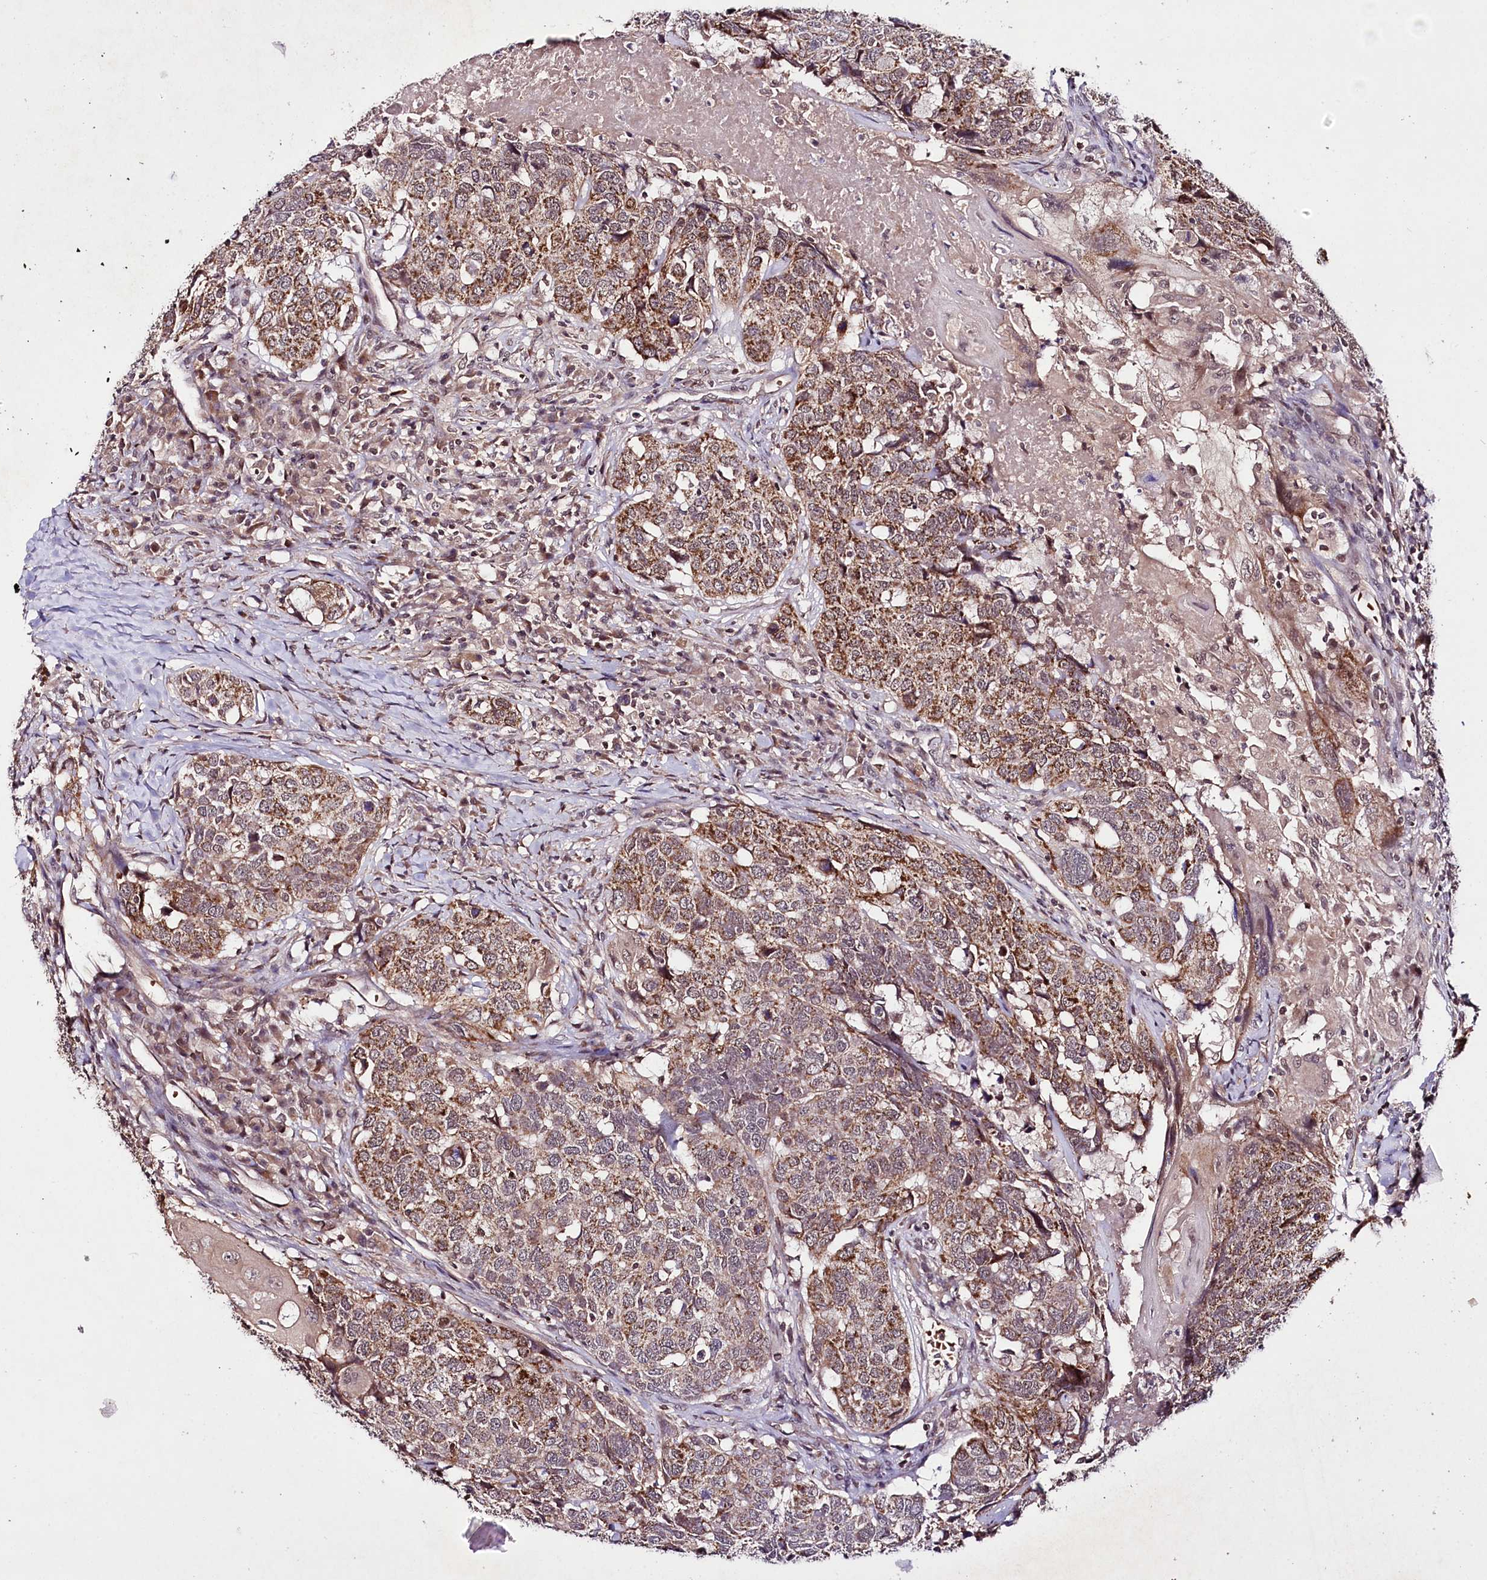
{"staining": {"intensity": "moderate", "quantity": ">75%", "location": "cytoplasmic/membranous"}, "tissue": "head and neck cancer", "cell_type": "Tumor cells", "image_type": "cancer", "snomed": [{"axis": "morphology", "description": "Squamous cell carcinoma, NOS"}, {"axis": "topography", "description": "Head-Neck"}], "caption": "Human squamous cell carcinoma (head and neck) stained for a protein (brown) exhibits moderate cytoplasmic/membranous positive staining in approximately >75% of tumor cells.", "gene": "TAFAZZIN", "patient": {"sex": "male", "age": 66}}